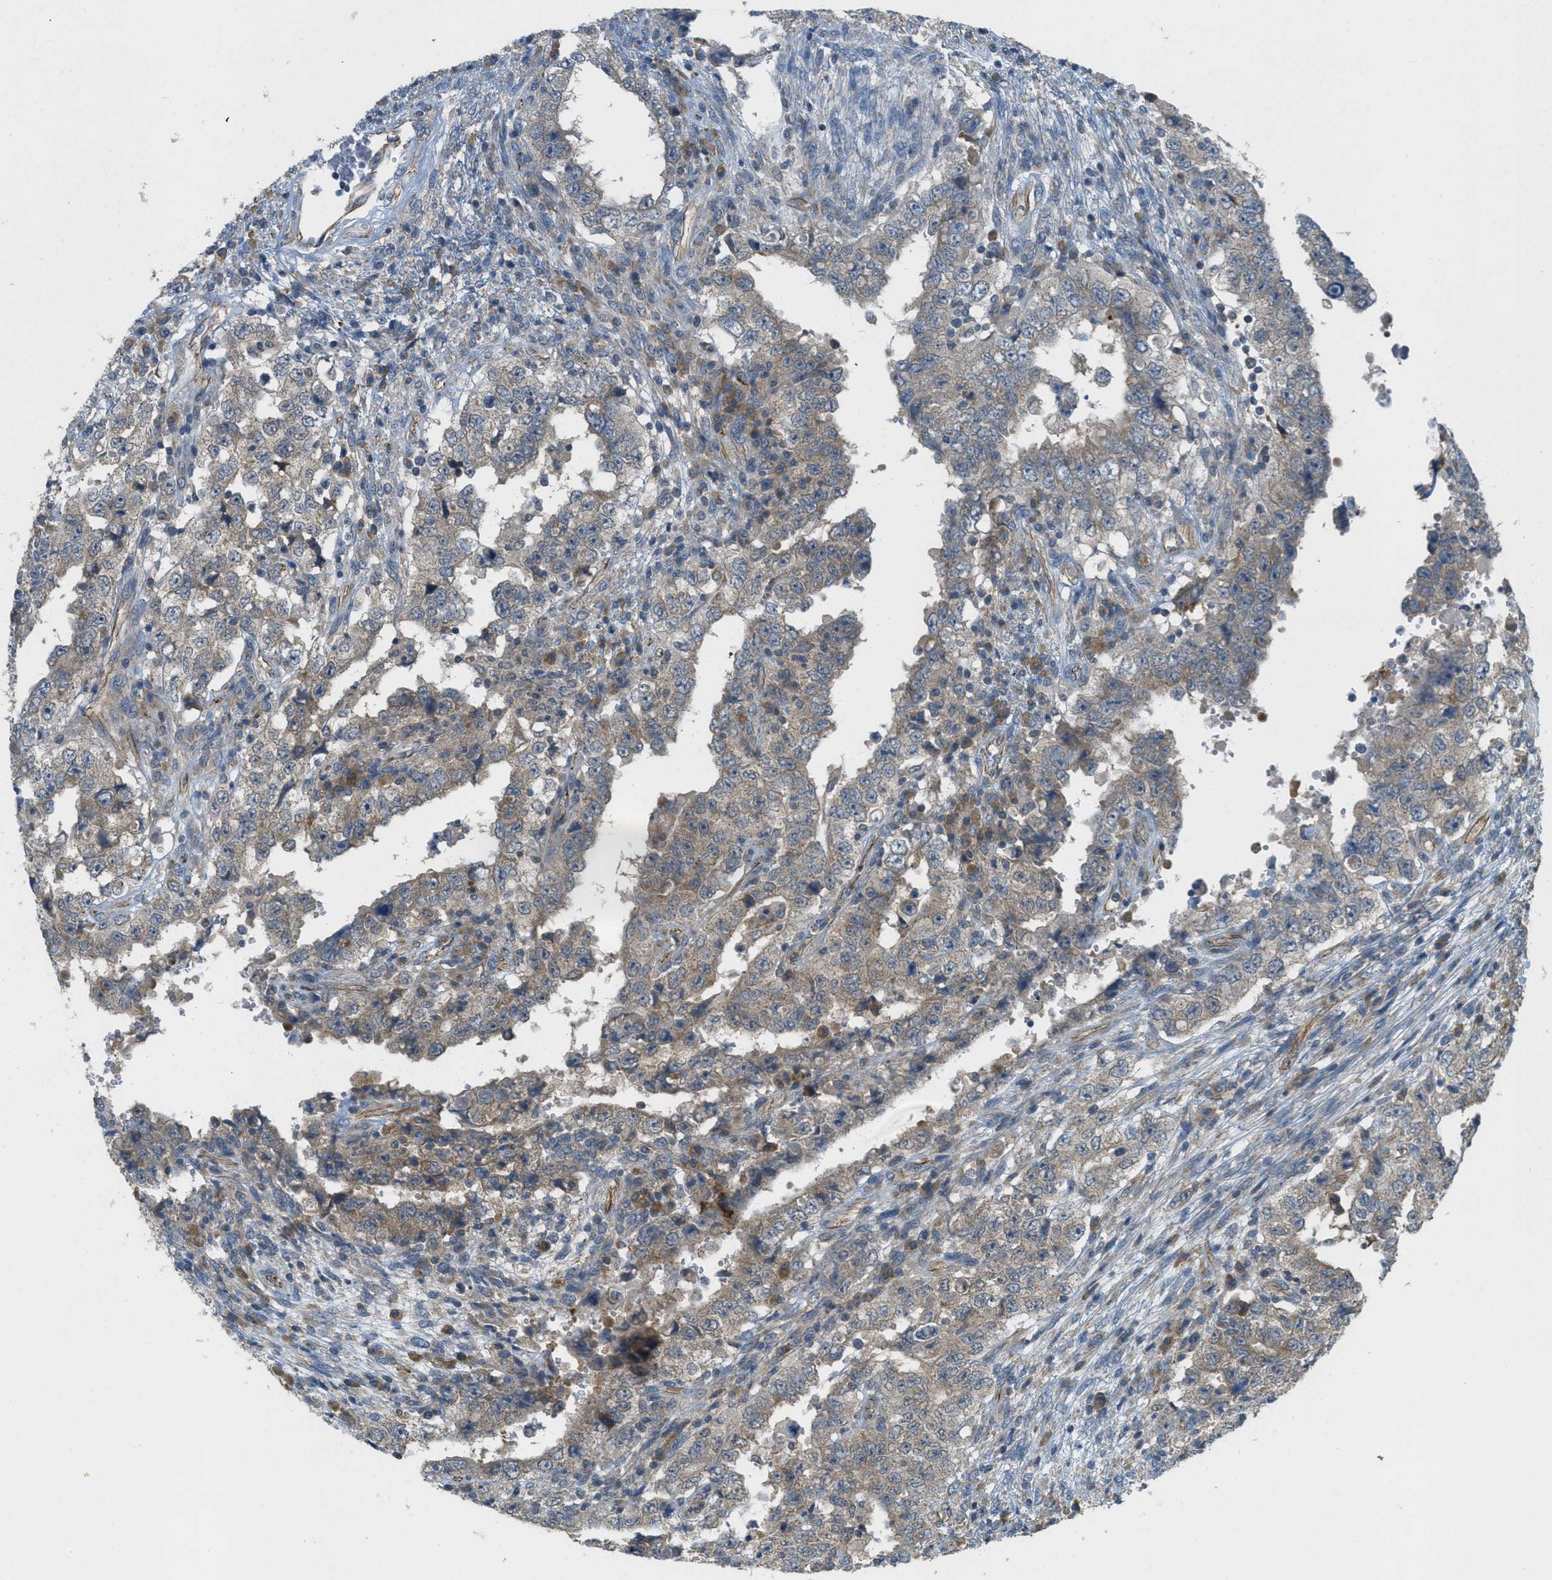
{"staining": {"intensity": "weak", "quantity": "<25%", "location": "cytoplasmic/membranous"}, "tissue": "testis cancer", "cell_type": "Tumor cells", "image_type": "cancer", "snomed": [{"axis": "morphology", "description": "Carcinoma, Embryonal, NOS"}, {"axis": "topography", "description": "Testis"}], "caption": "Immunohistochemical staining of testis cancer demonstrates no significant positivity in tumor cells.", "gene": "JCAD", "patient": {"sex": "male", "age": 26}}